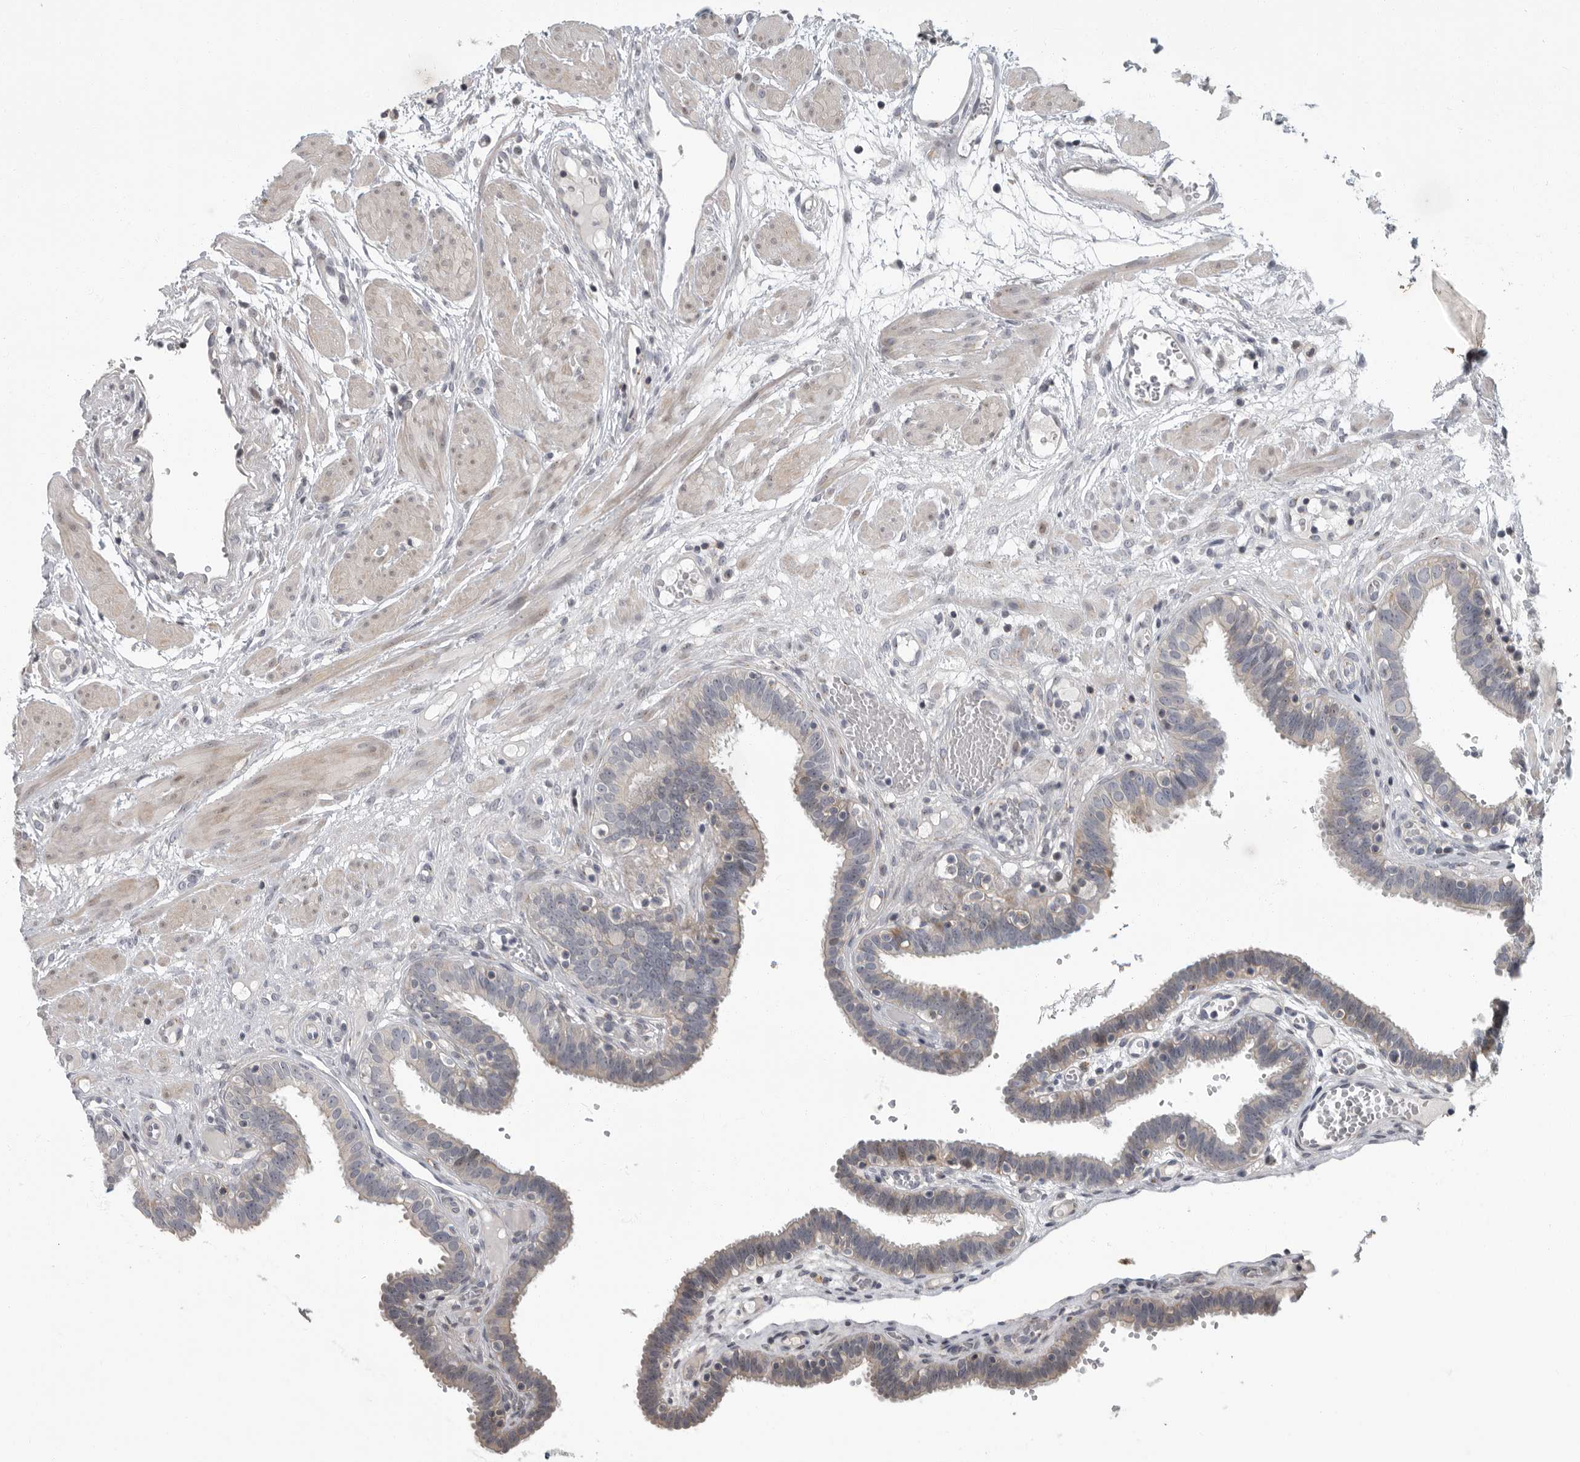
{"staining": {"intensity": "negative", "quantity": "none", "location": "none"}, "tissue": "fallopian tube", "cell_type": "Glandular cells", "image_type": "normal", "snomed": [{"axis": "morphology", "description": "Normal tissue, NOS"}, {"axis": "topography", "description": "Fallopian tube"}, {"axis": "topography", "description": "Placenta"}], "caption": "DAB immunohistochemical staining of benign fallopian tube demonstrates no significant staining in glandular cells.", "gene": "PDE7A", "patient": {"sex": "female", "age": 32}}